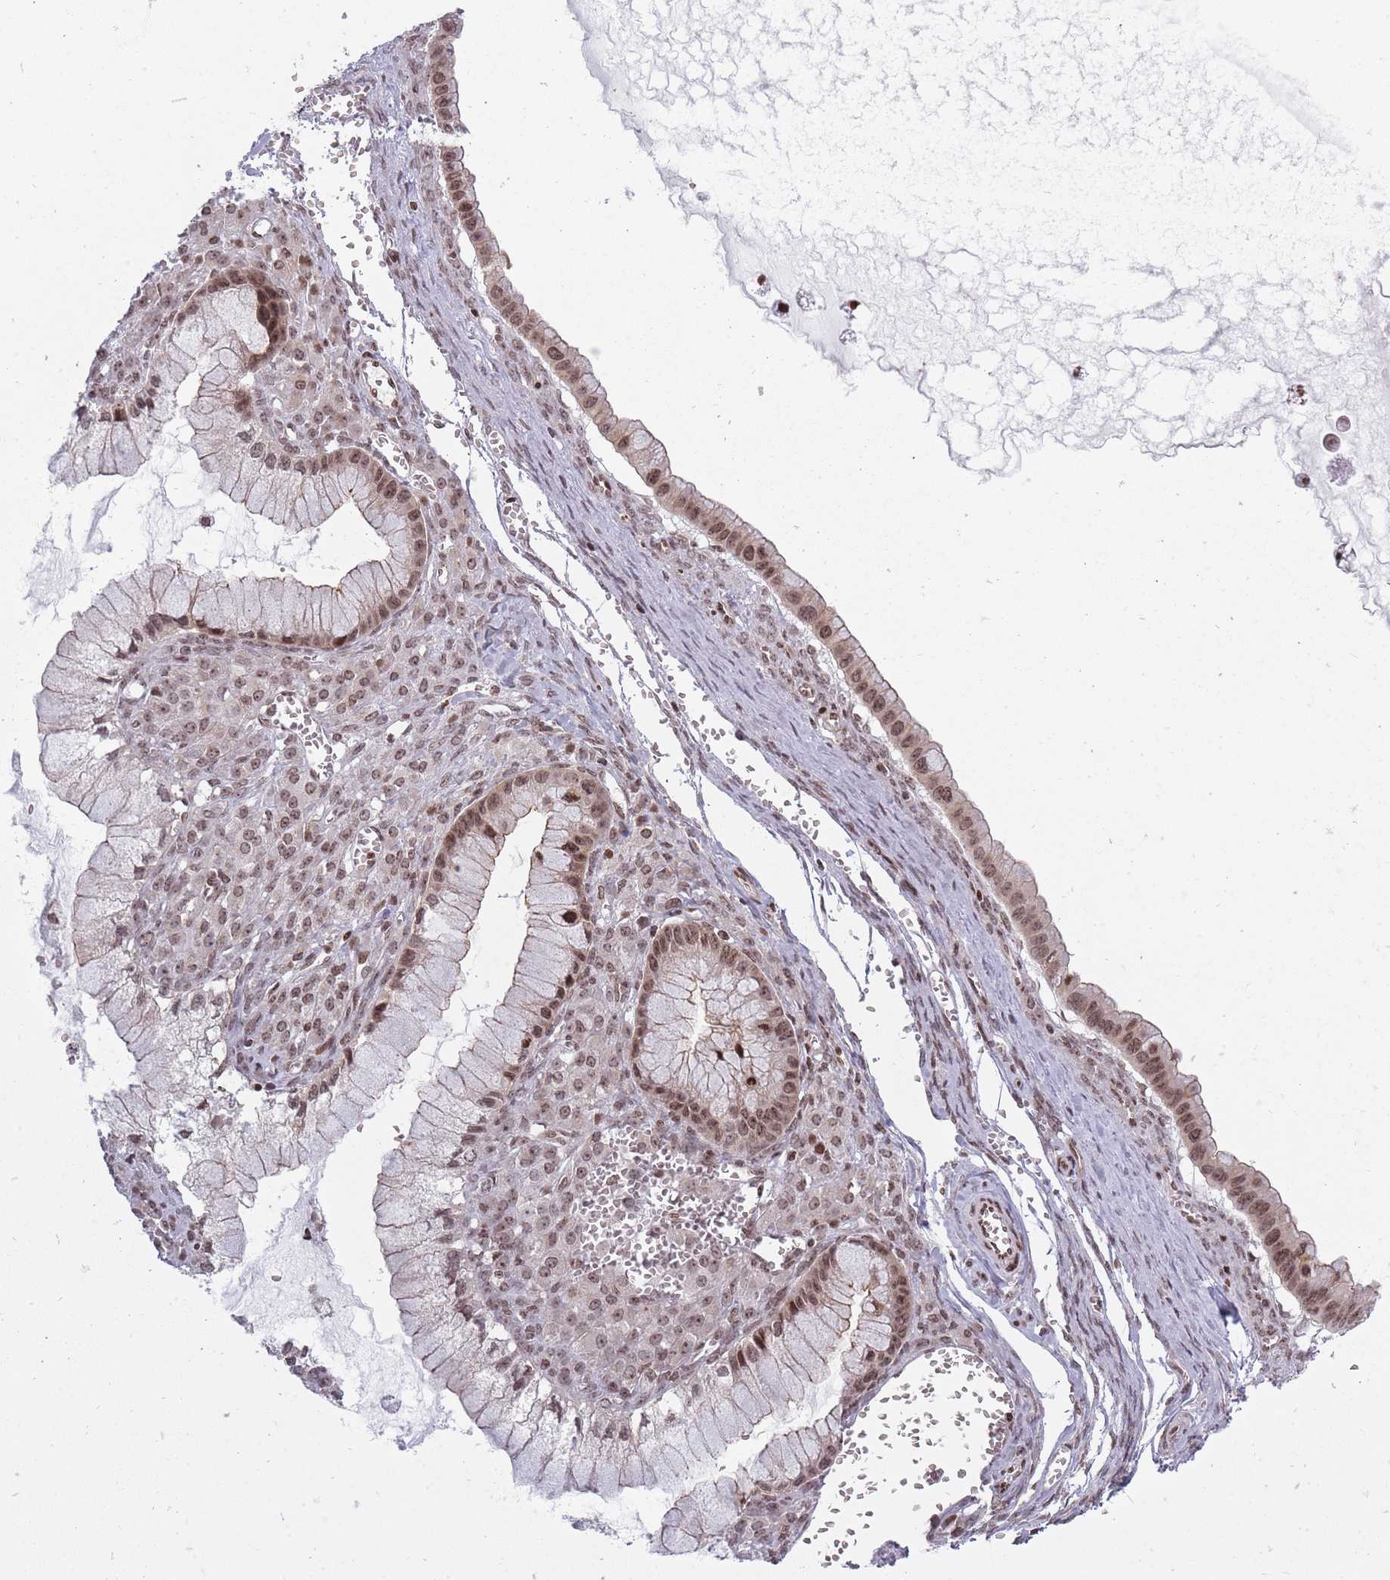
{"staining": {"intensity": "moderate", "quantity": ">75%", "location": "nuclear"}, "tissue": "ovarian cancer", "cell_type": "Tumor cells", "image_type": "cancer", "snomed": [{"axis": "morphology", "description": "Cystadenocarcinoma, mucinous, NOS"}, {"axis": "topography", "description": "Ovary"}], "caption": "Protein staining shows moderate nuclear positivity in approximately >75% of tumor cells in ovarian mucinous cystadenocarcinoma.", "gene": "TMC6", "patient": {"sex": "female", "age": 59}}